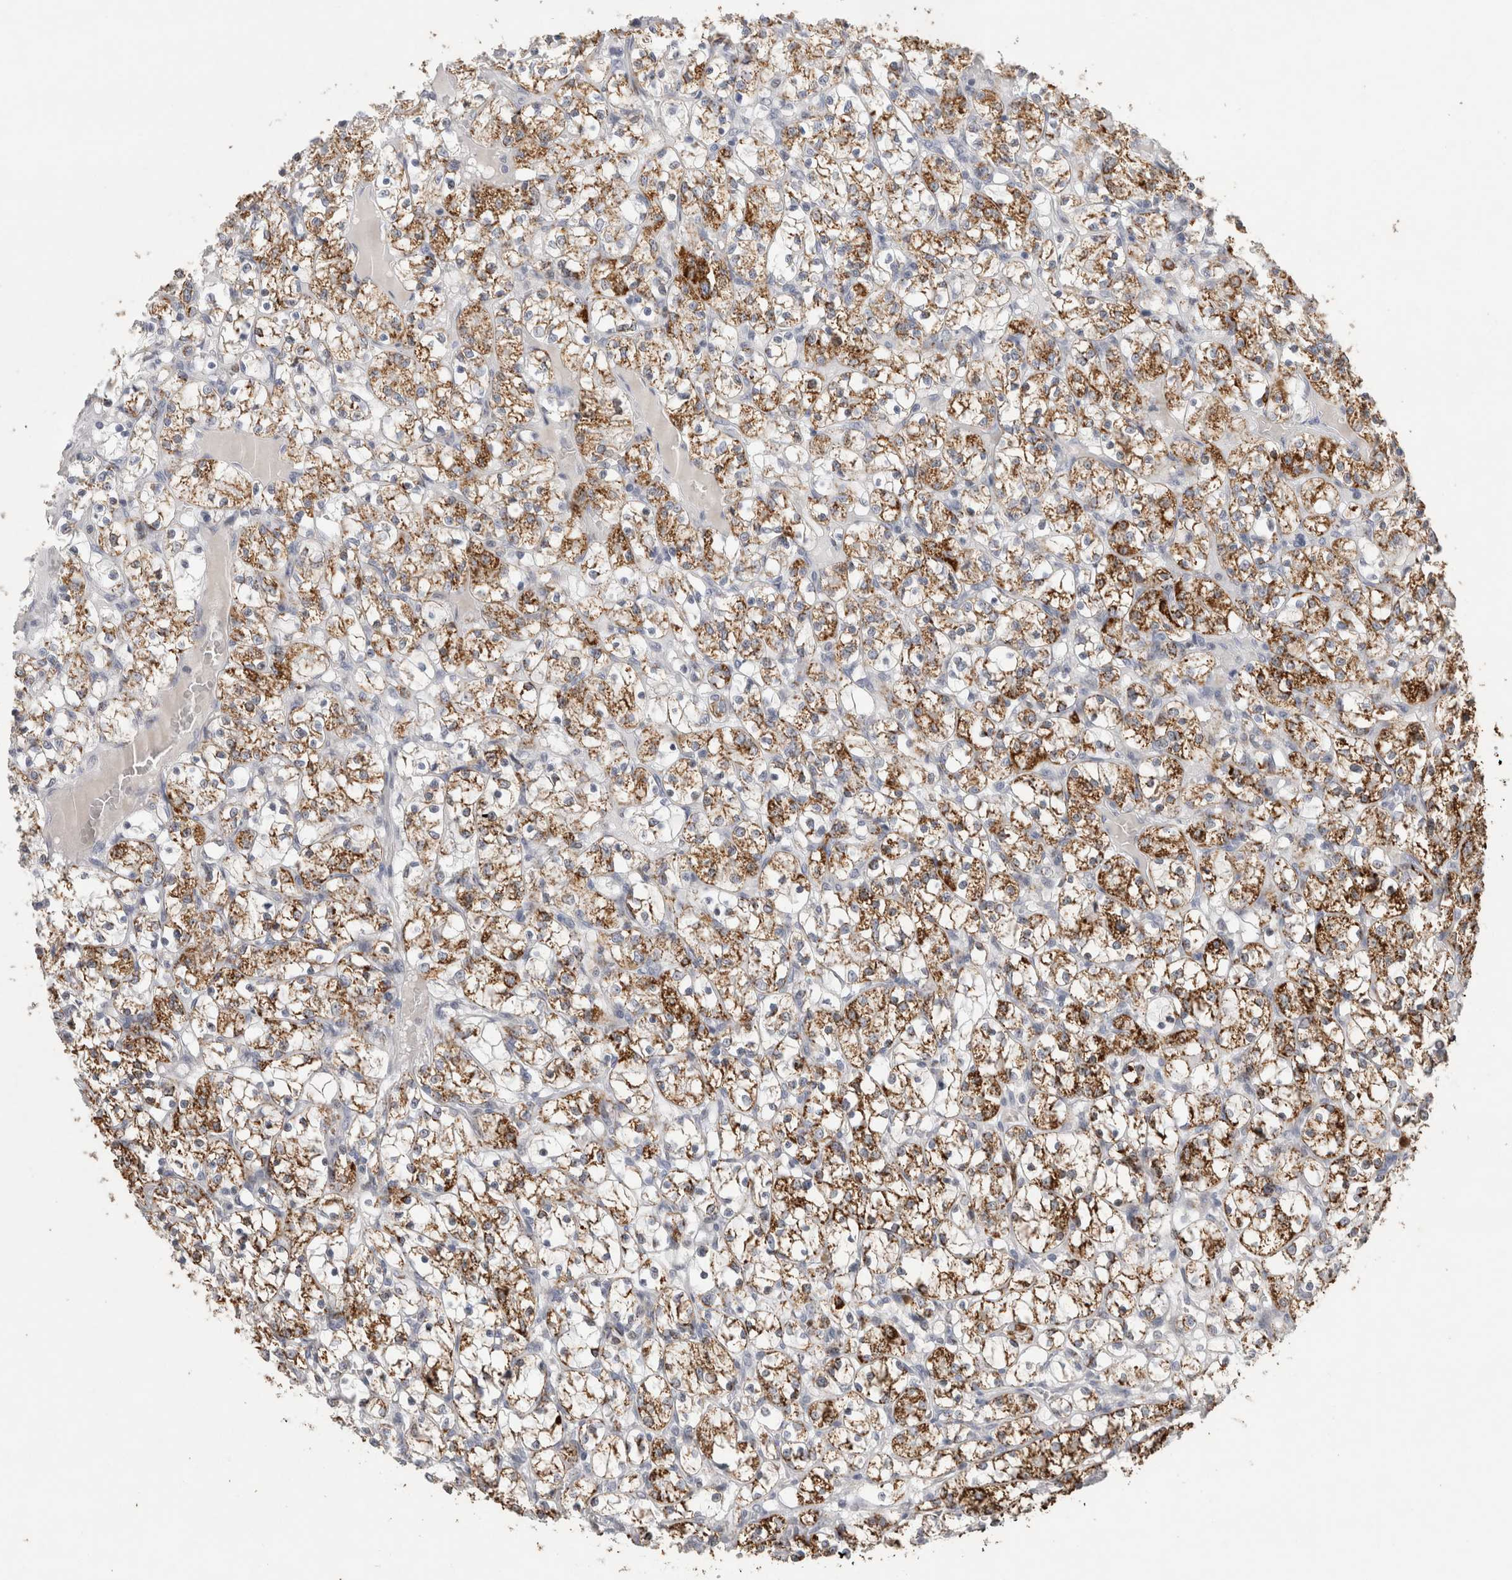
{"staining": {"intensity": "strong", "quantity": ">75%", "location": "cytoplasmic/membranous"}, "tissue": "renal cancer", "cell_type": "Tumor cells", "image_type": "cancer", "snomed": [{"axis": "morphology", "description": "Adenocarcinoma, NOS"}, {"axis": "topography", "description": "Kidney"}], "caption": "An image of human renal cancer stained for a protein reveals strong cytoplasmic/membranous brown staining in tumor cells. (Brightfield microscopy of DAB IHC at high magnification).", "gene": "AGMAT", "patient": {"sex": "female", "age": 69}}